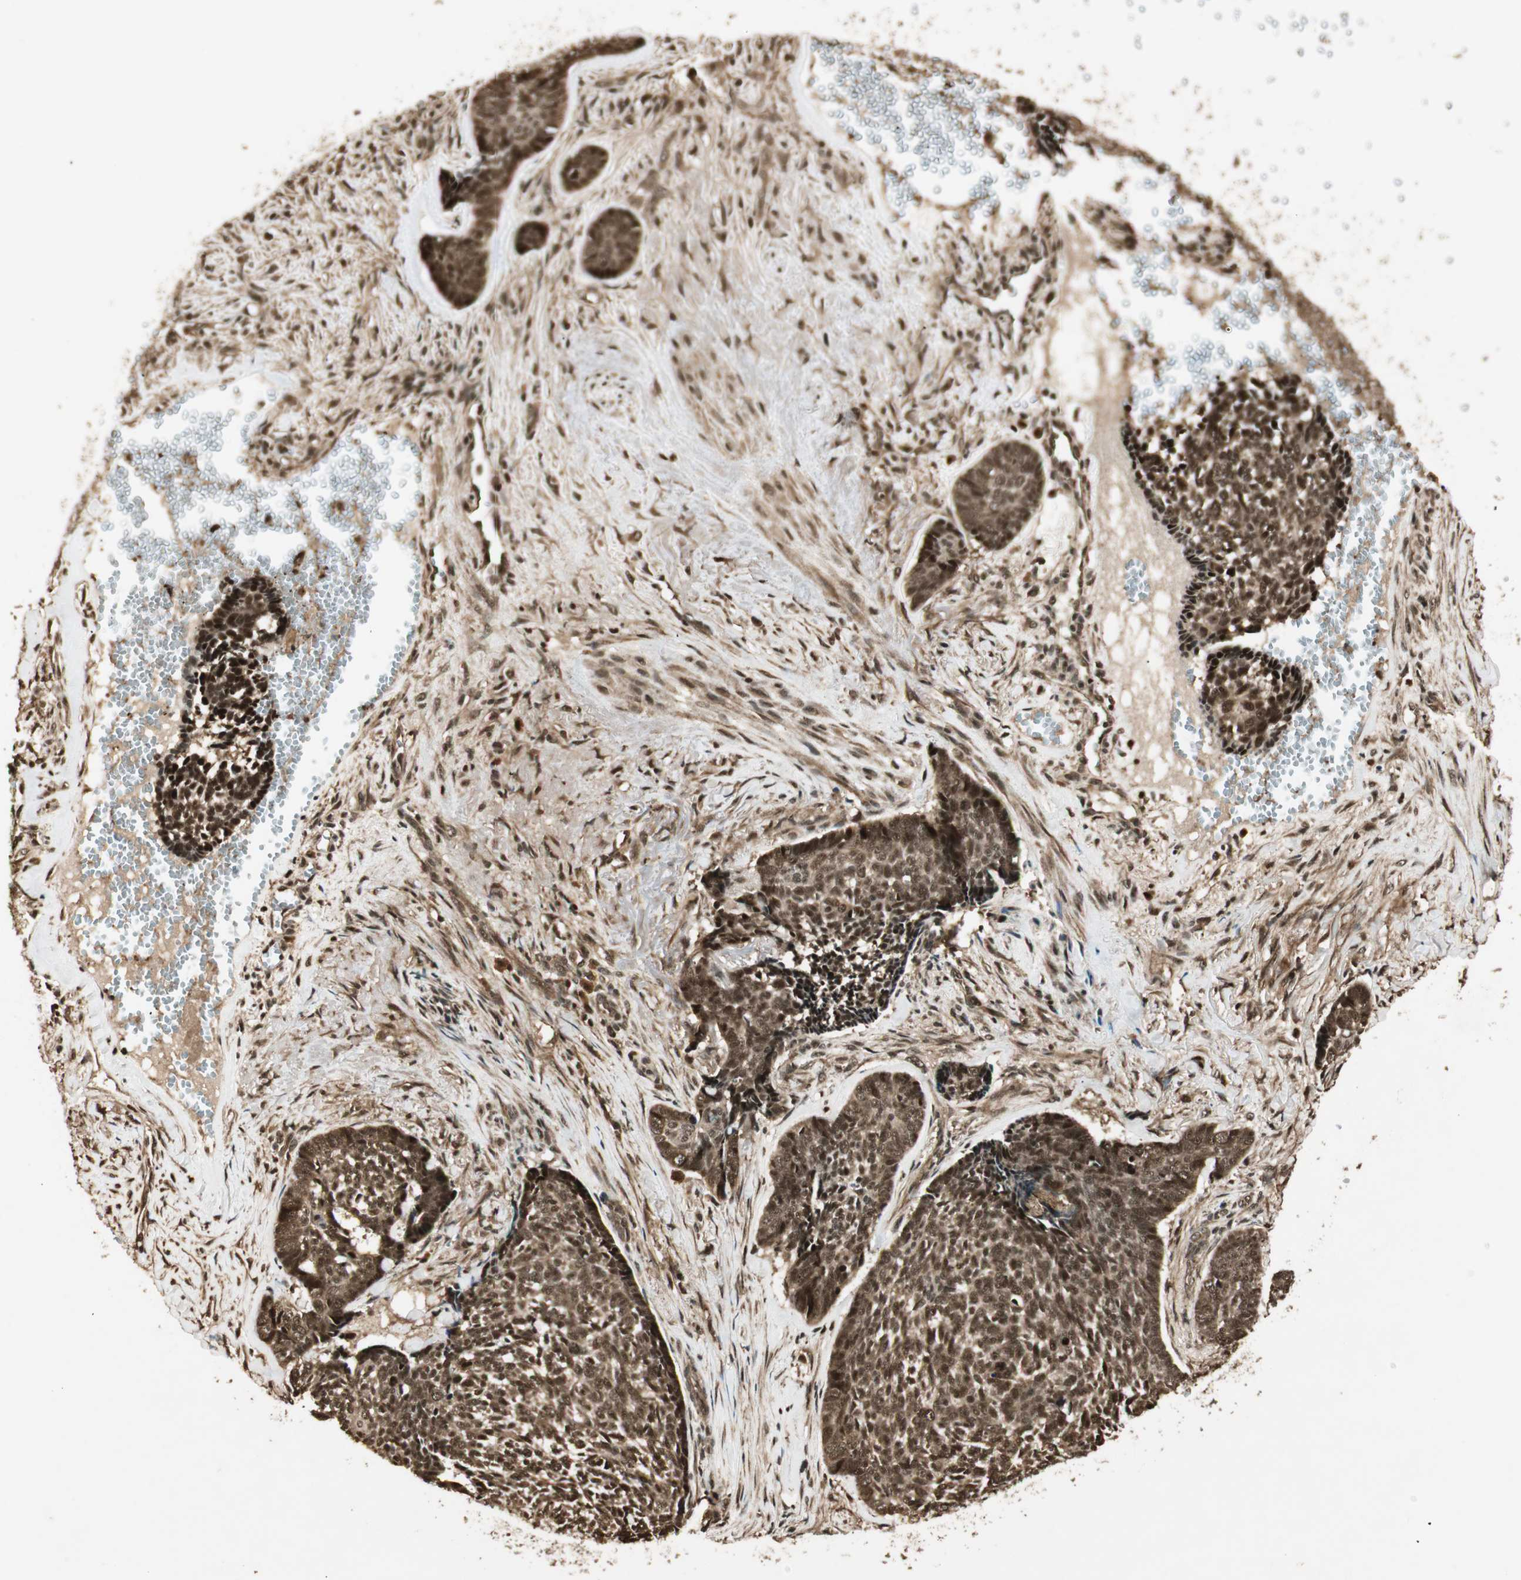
{"staining": {"intensity": "strong", "quantity": ">75%", "location": "cytoplasmic/membranous,nuclear"}, "tissue": "skin cancer", "cell_type": "Tumor cells", "image_type": "cancer", "snomed": [{"axis": "morphology", "description": "Basal cell carcinoma"}, {"axis": "topography", "description": "Skin"}], "caption": "Protein staining exhibits strong cytoplasmic/membranous and nuclear positivity in approximately >75% of tumor cells in skin basal cell carcinoma. (Stains: DAB (3,3'-diaminobenzidine) in brown, nuclei in blue, Microscopy: brightfield microscopy at high magnification).", "gene": "RPA3", "patient": {"sex": "male", "age": 84}}